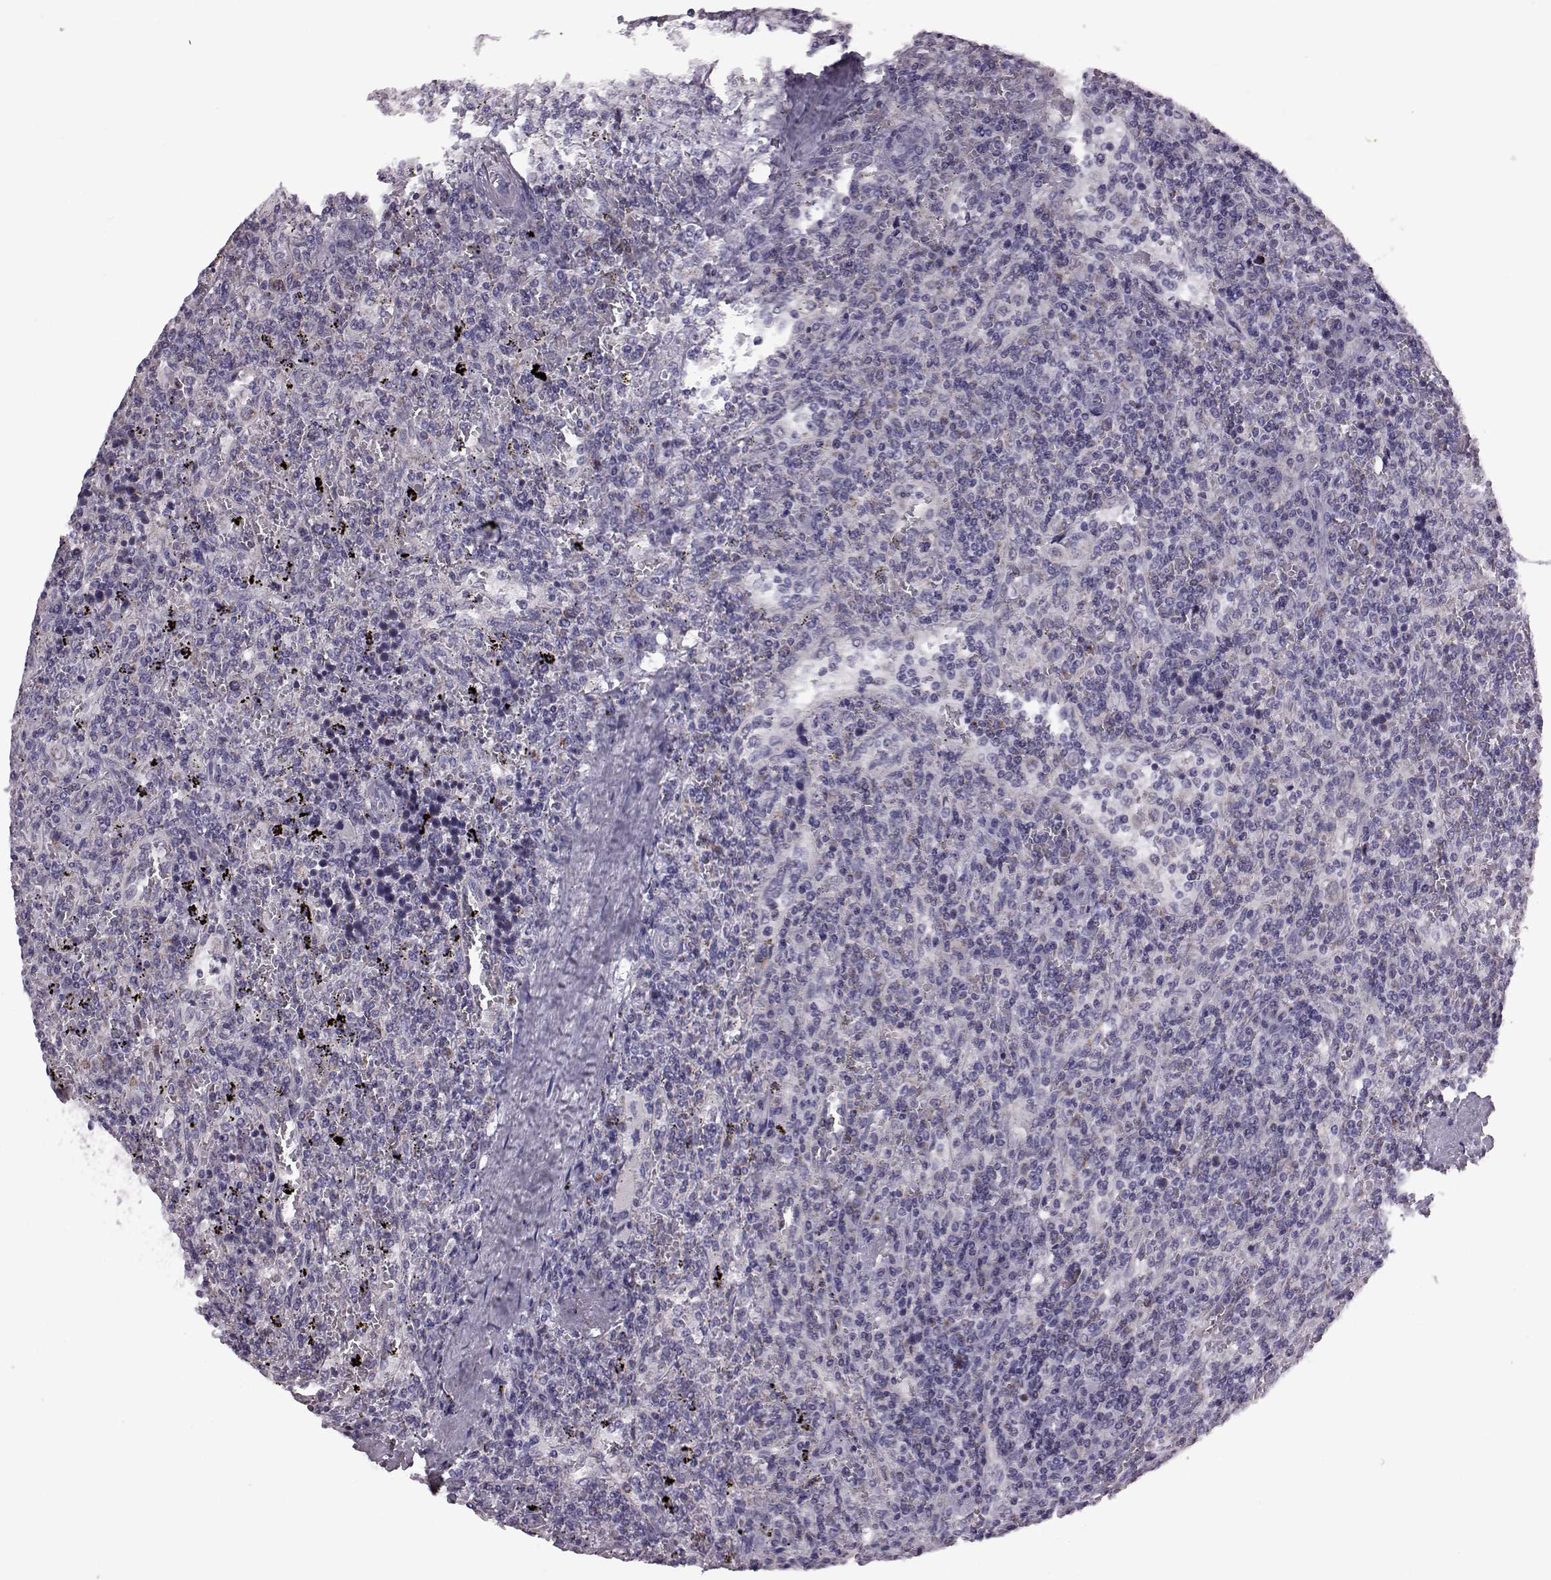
{"staining": {"intensity": "negative", "quantity": "none", "location": "none"}, "tissue": "lymphoma", "cell_type": "Tumor cells", "image_type": "cancer", "snomed": [{"axis": "morphology", "description": "Malignant lymphoma, non-Hodgkin's type, Low grade"}, {"axis": "topography", "description": "Spleen"}], "caption": "Immunohistochemistry (IHC) micrograph of neoplastic tissue: low-grade malignant lymphoma, non-Hodgkin's type stained with DAB (3,3'-diaminobenzidine) displays no significant protein positivity in tumor cells.", "gene": "RIMS2", "patient": {"sex": "male", "age": 62}}